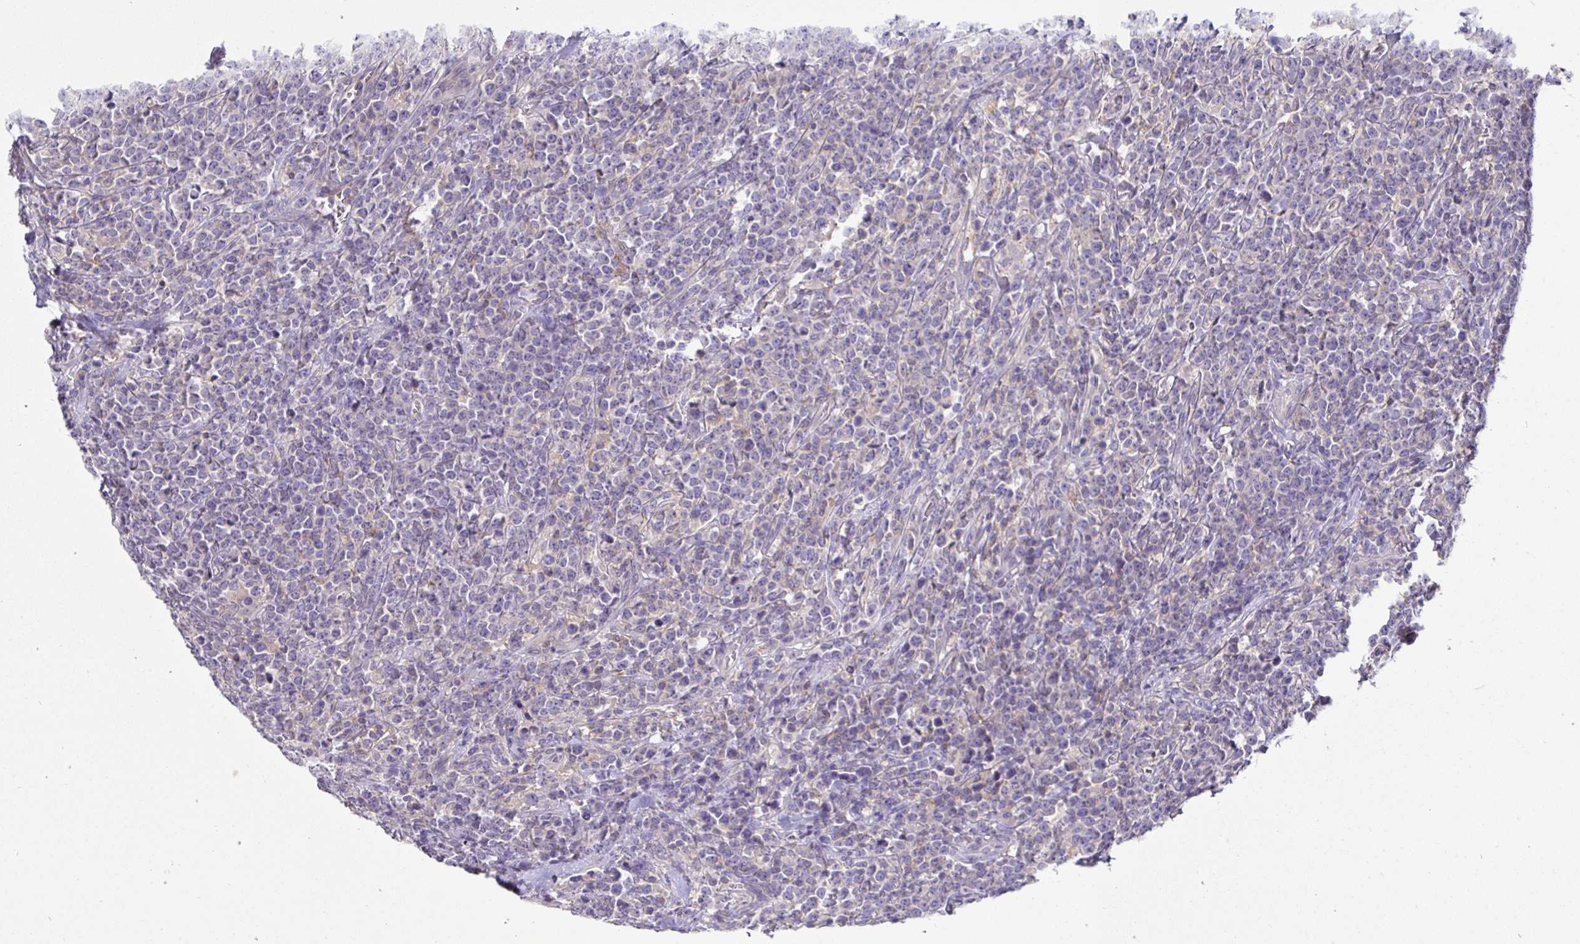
{"staining": {"intensity": "negative", "quantity": "none", "location": "none"}, "tissue": "lymphoma", "cell_type": "Tumor cells", "image_type": "cancer", "snomed": [{"axis": "morphology", "description": "Malignant lymphoma, non-Hodgkin's type, High grade"}, {"axis": "topography", "description": "Small intestine"}], "caption": "IHC image of high-grade malignant lymphoma, non-Hodgkin's type stained for a protein (brown), which reveals no expression in tumor cells. (DAB (3,3'-diaminobenzidine) IHC, high magnification).", "gene": "KIF21A", "patient": {"sex": "female", "age": 56}}